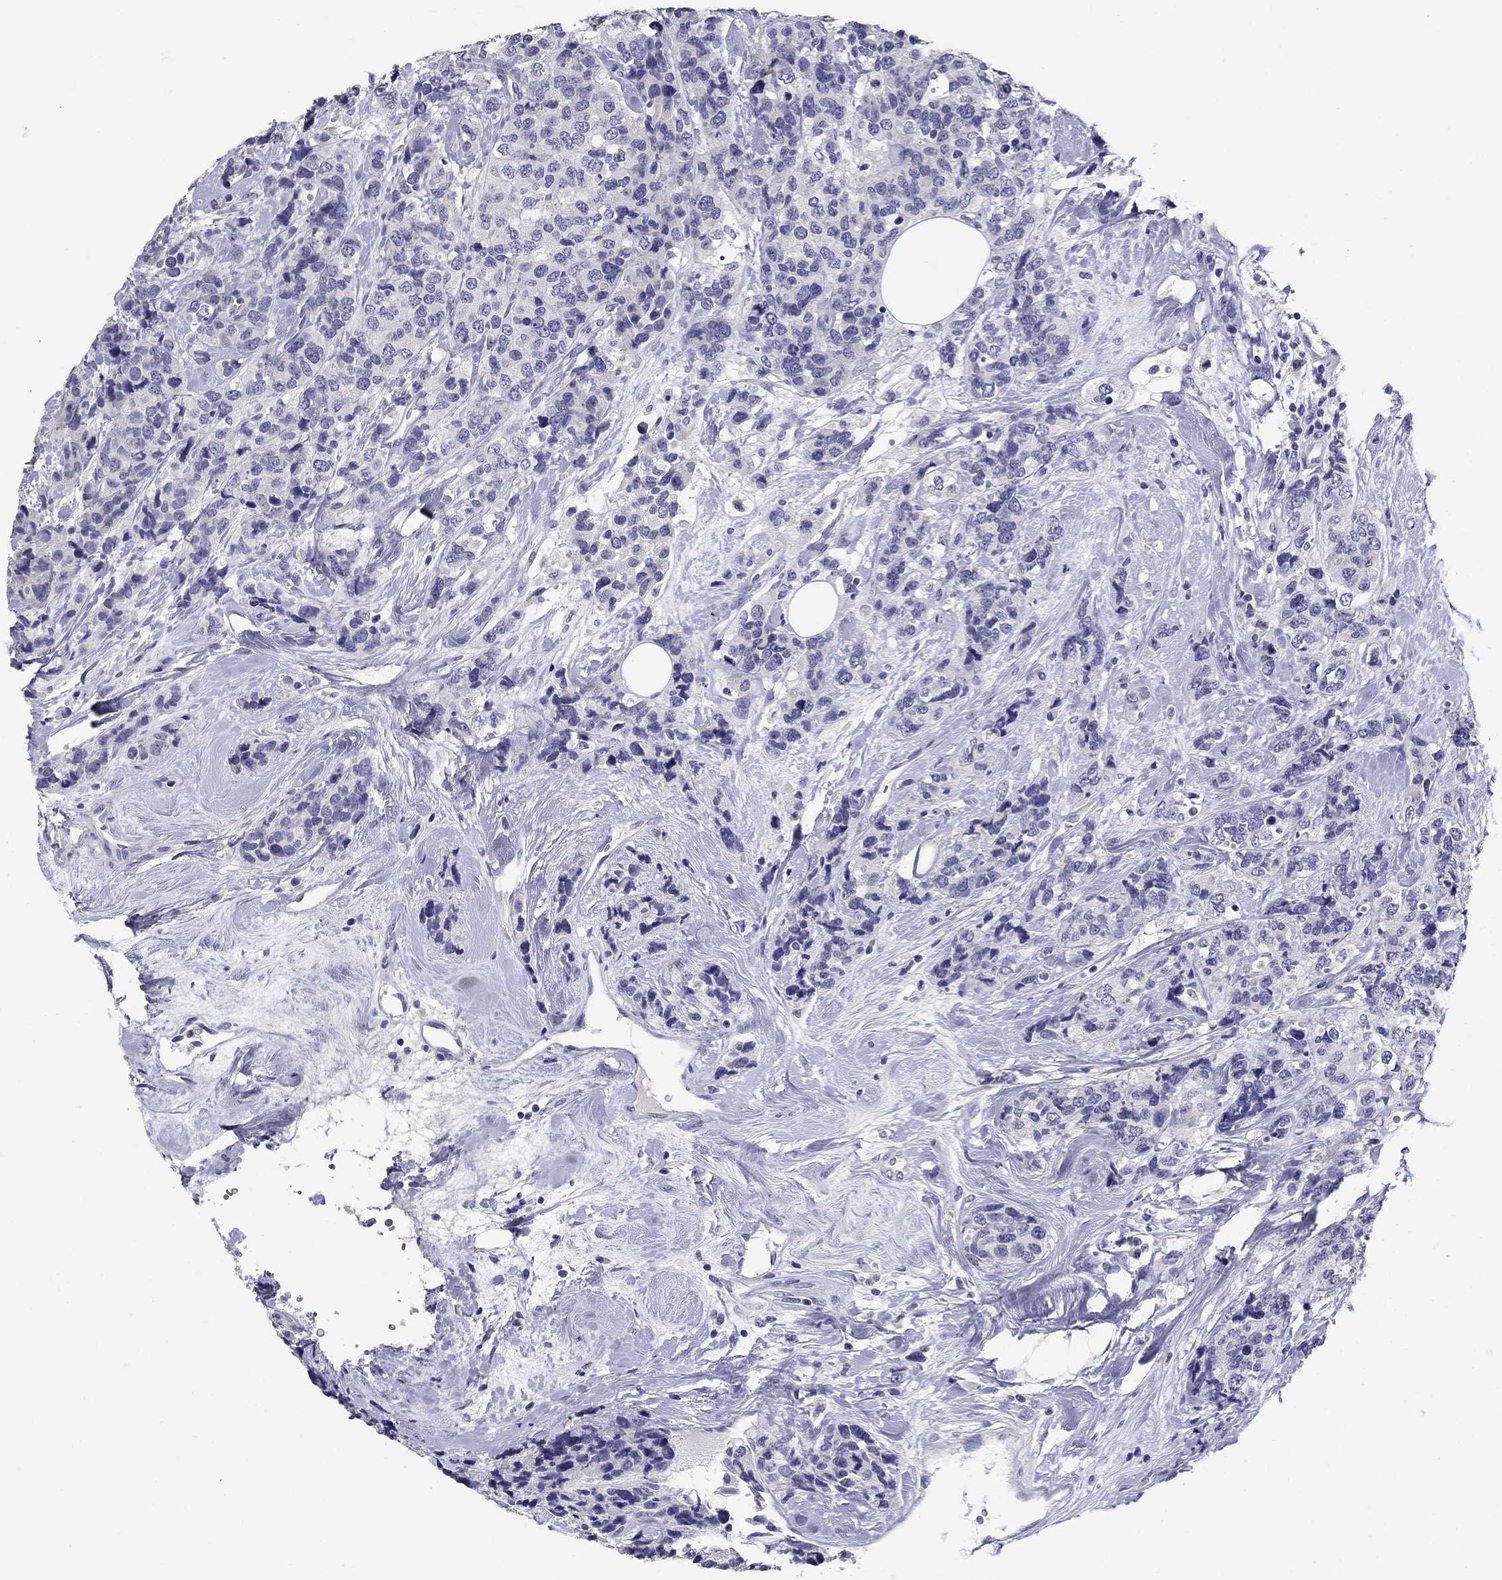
{"staining": {"intensity": "negative", "quantity": "none", "location": "none"}, "tissue": "breast cancer", "cell_type": "Tumor cells", "image_type": "cancer", "snomed": [{"axis": "morphology", "description": "Lobular carcinoma"}, {"axis": "topography", "description": "Breast"}], "caption": "A histopathology image of human lobular carcinoma (breast) is negative for staining in tumor cells.", "gene": "POMC", "patient": {"sex": "female", "age": 59}}